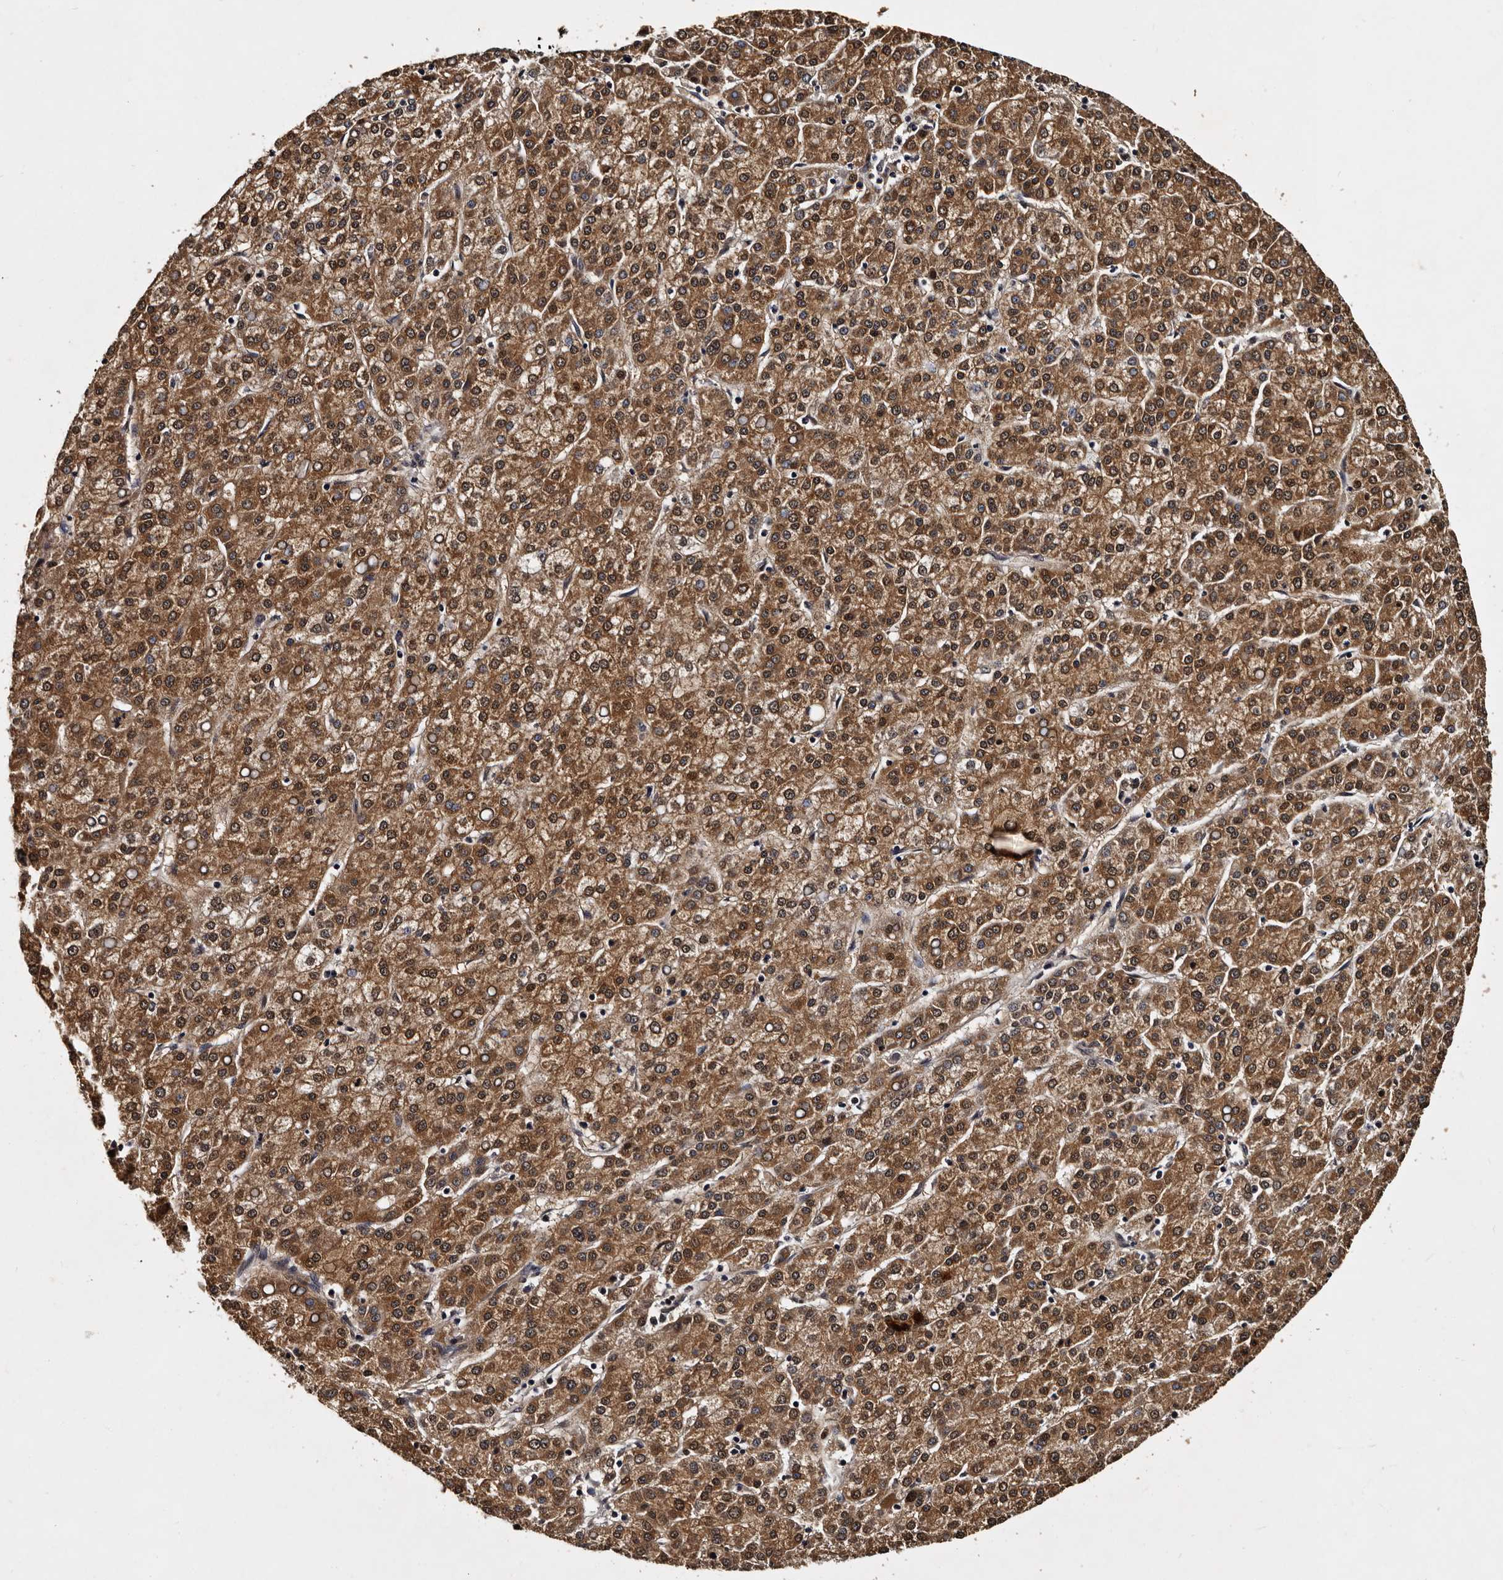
{"staining": {"intensity": "moderate", "quantity": ">75%", "location": "cytoplasmic/membranous,nuclear"}, "tissue": "liver cancer", "cell_type": "Tumor cells", "image_type": "cancer", "snomed": [{"axis": "morphology", "description": "Carcinoma, Hepatocellular, NOS"}, {"axis": "topography", "description": "Liver"}], "caption": "A brown stain highlights moderate cytoplasmic/membranous and nuclear staining of a protein in human liver cancer tumor cells.", "gene": "CPNE3", "patient": {"sex": "female", "age": 58}}